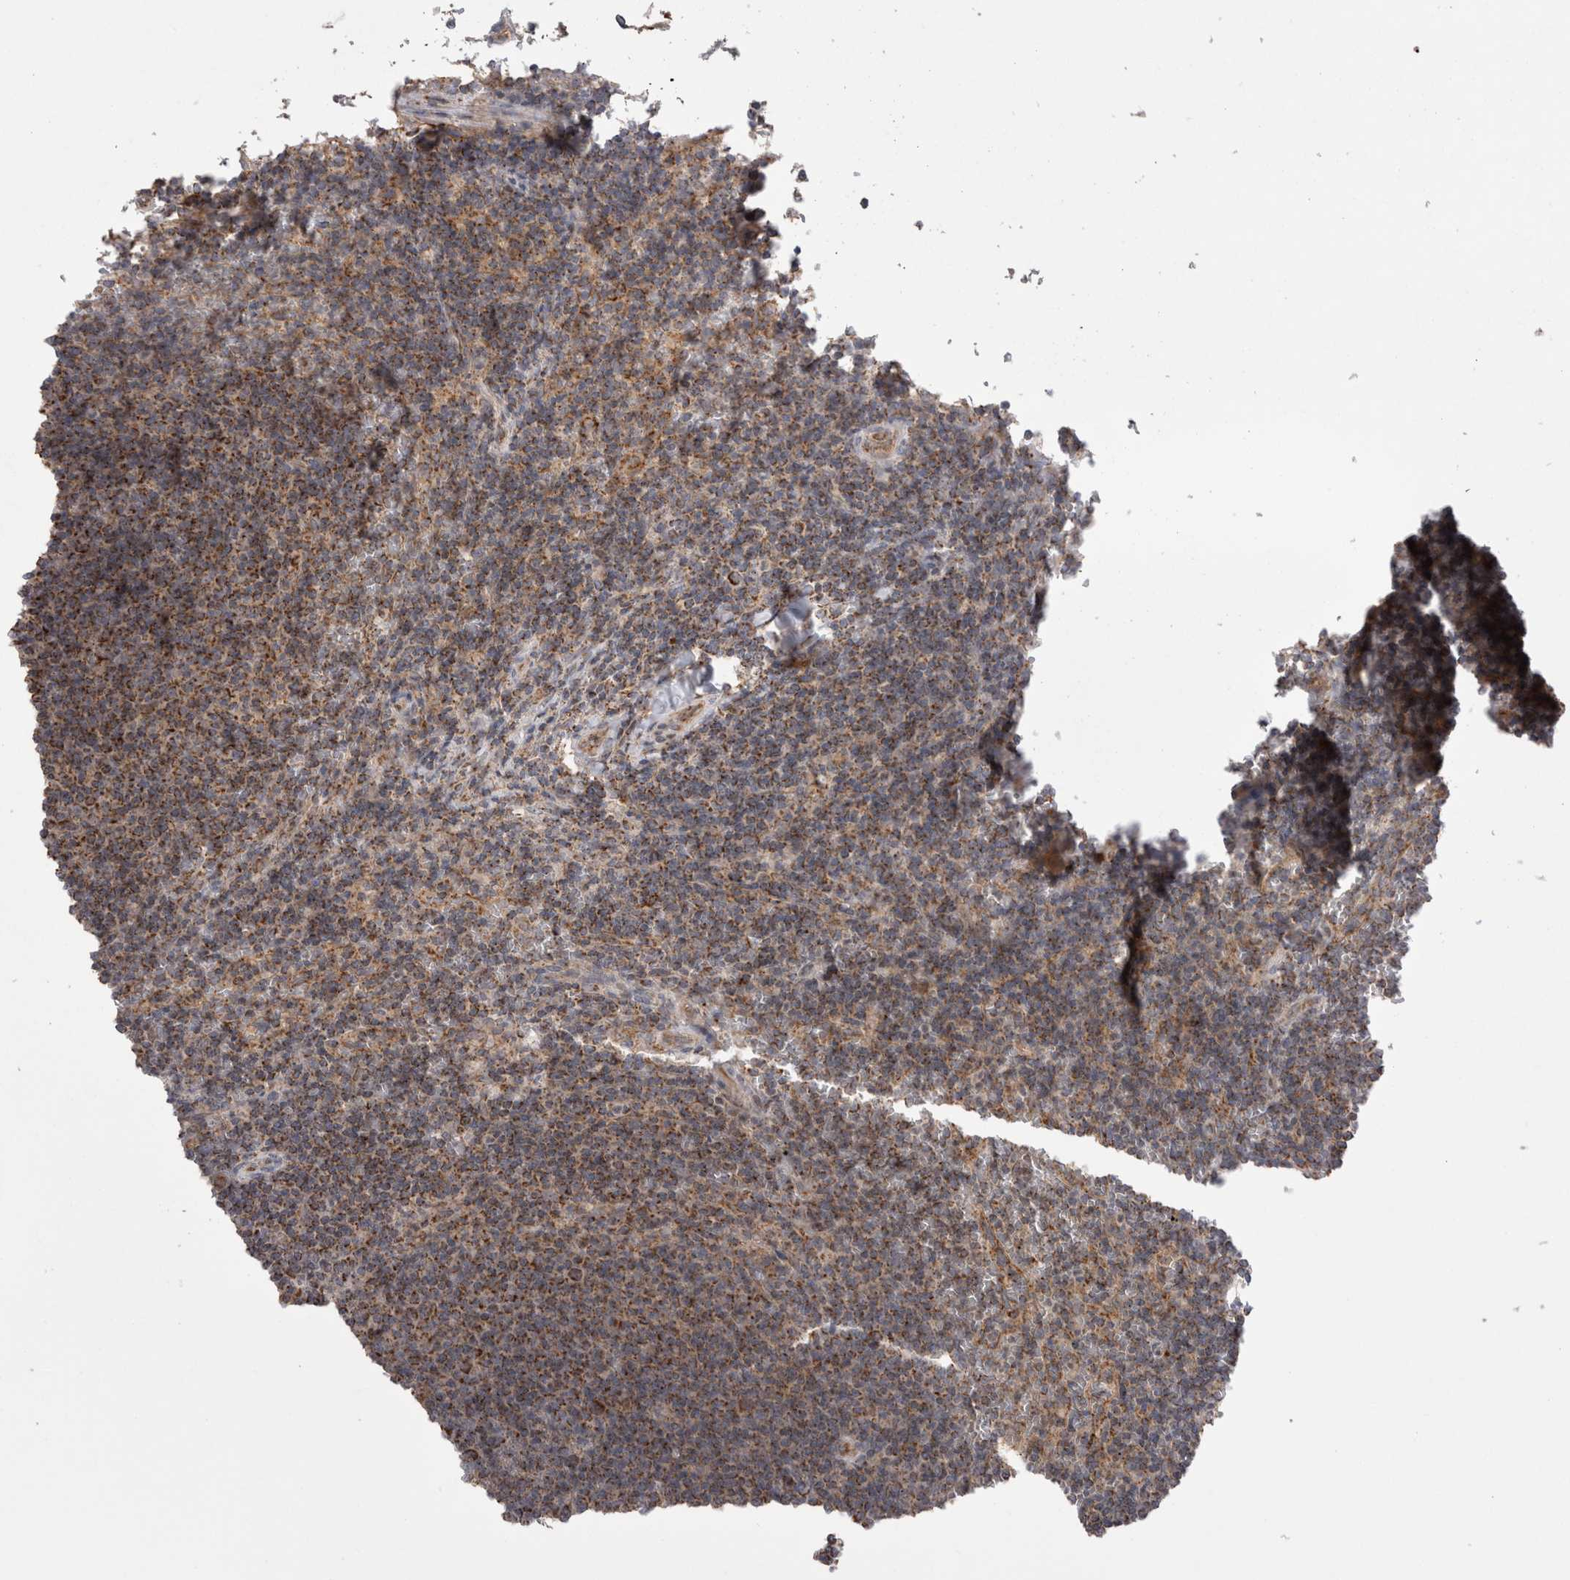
{"staining": {"intensity": "moderate", "quantity": ">75%", "location": "cytoplasmic/membranous"}, "tissue": "lymphoma", "cell_type": "Tumor cells", "image_type": "cancer", "snomed": [{"axis": "morphology", "description": "Malignant lymphoma, non-Hodgkin's type, Low grade"}, {"axis": "topography", "description": "Spleen"}], "caption": "Human lymphoma stained for a protein (brown) displays moderate cytoplasmic/membranous positive expression in about >75% of tumor cells.", "gene": "DARS2", "patient": {"sex": "female", "age": 50}}